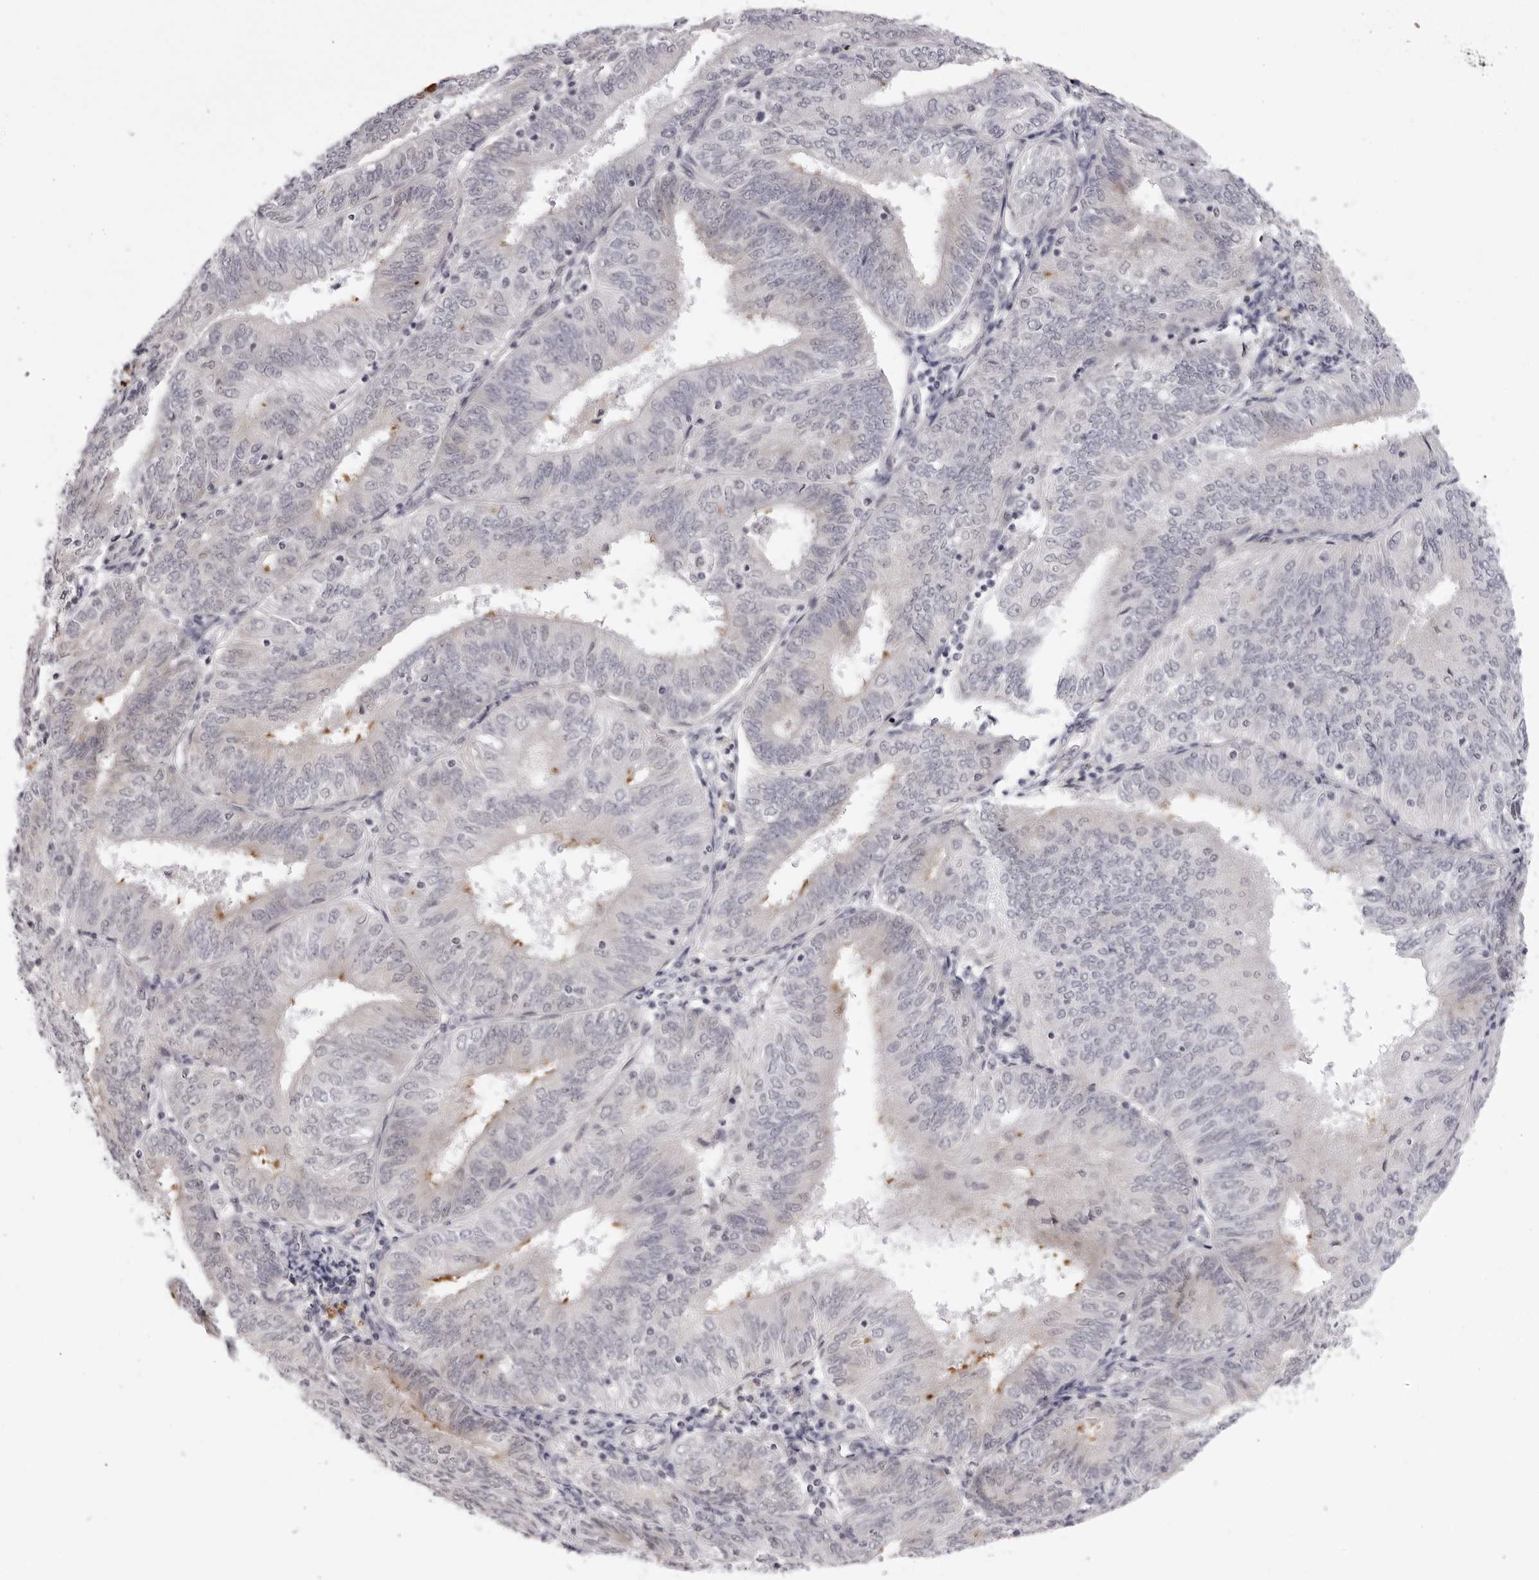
{"staining": {"intensity": "negative", "quantity": "none", "location": "none"}, "tissue": "endometrial cancer", "cell_type": "Tumor cells", "image_type": "cancer", "snomed": [{"axis": "morphology", "description": "Adenocarcinoma, NOS"}, {"axis": "topography", "description": "Endometrium"}], "caption": "Human adenocarcinoma (endometrial) stained for a protein using immunohistochemistry (IHC) shows no positivity in tumor cells.", "gene": "SUGCT", "patient": {"sex": "female", "age": 58}}